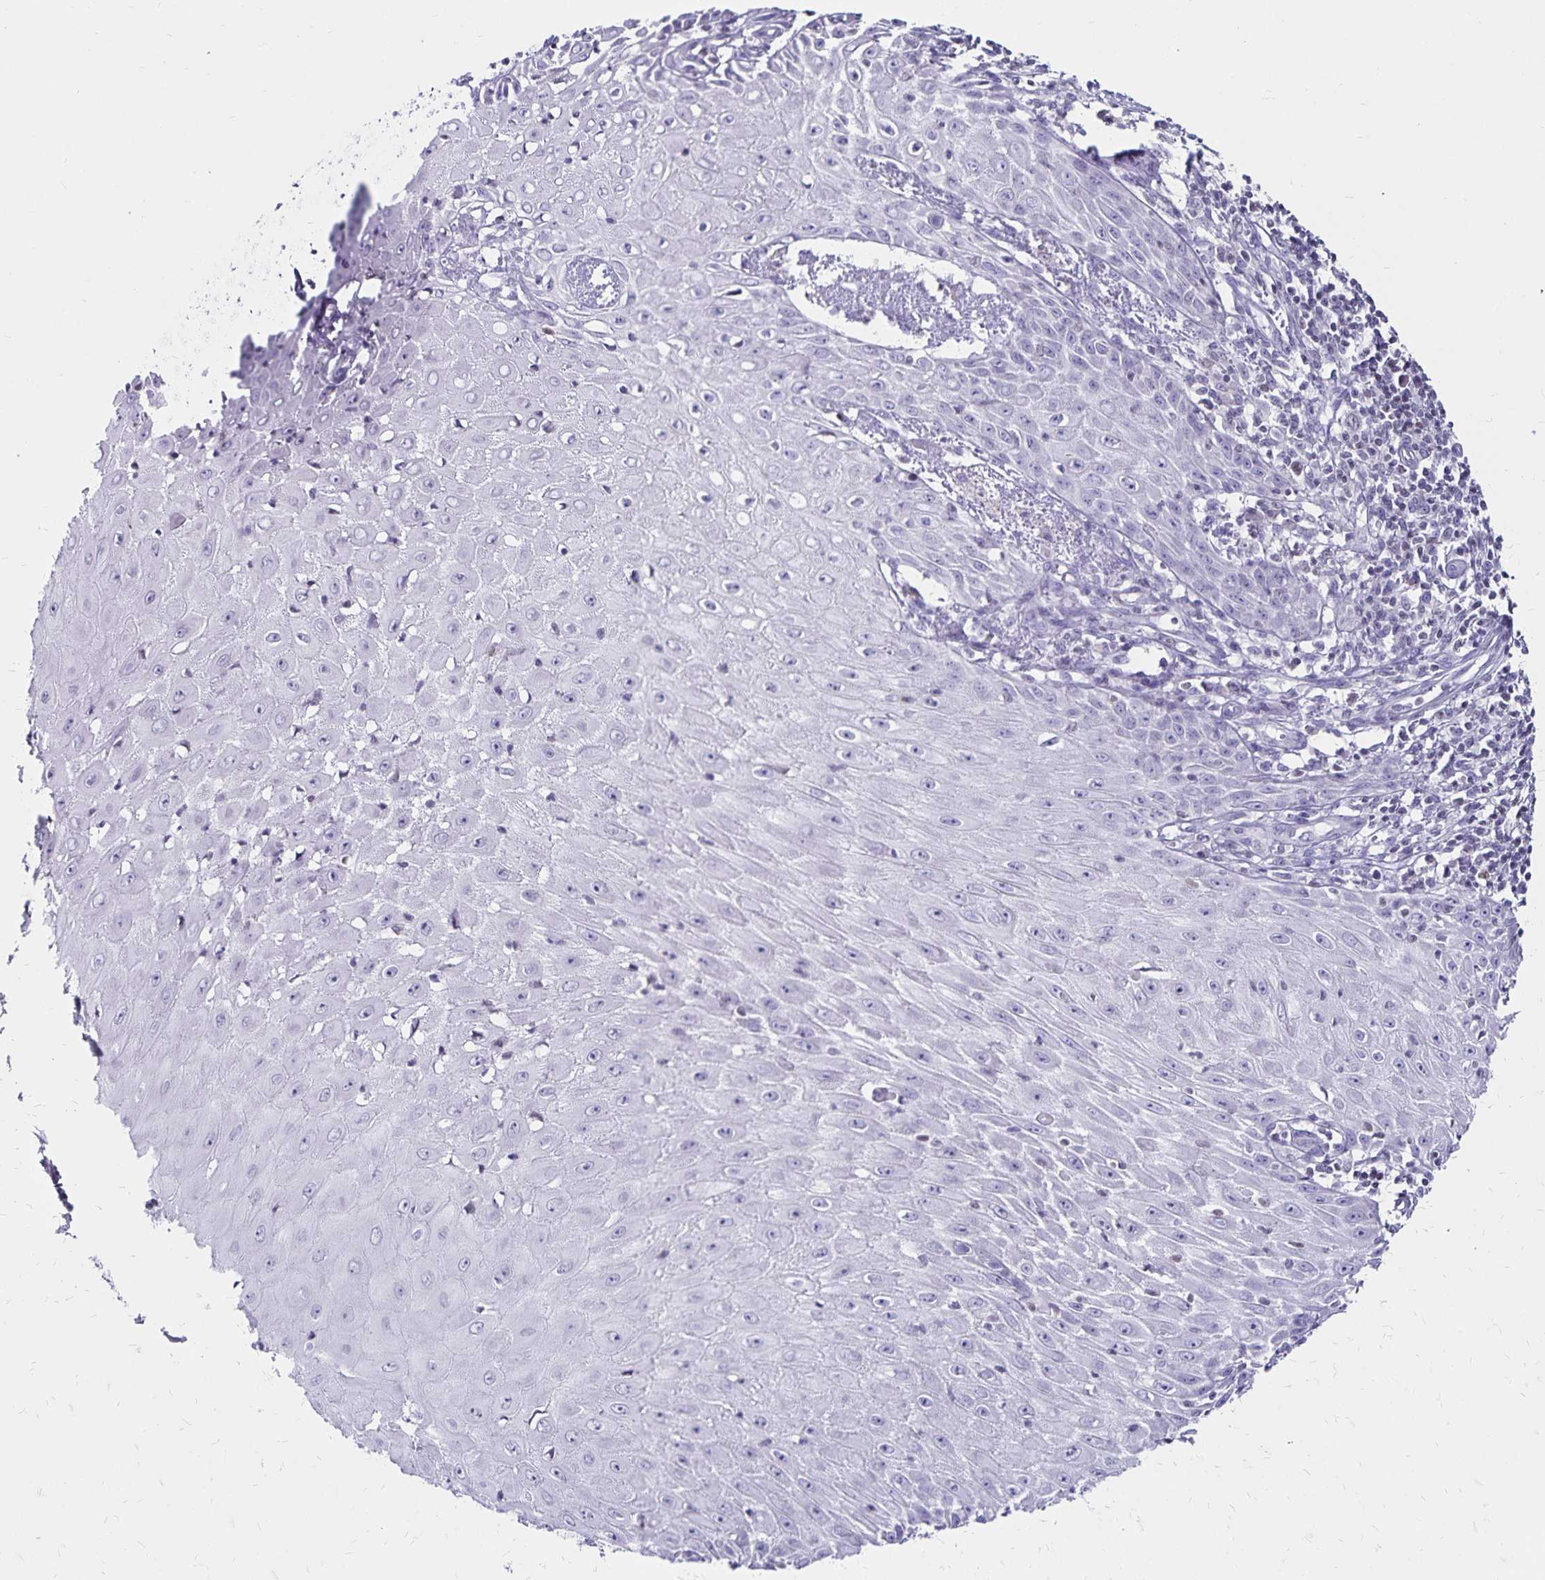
{"staining": {"intensity": "negative", "quantity": "none", "location": "none"}, "tissue": "skin cancer", "cell_type": "Tumor cells", "image_type": "cancer", "snomed": [{"axis": "morphology", "description": "Squamous cell carcinoma, NOS"}, {"axis": "topography", "description": "Skin"}], "caption": "This is a photomicrograph of IHC staining of skin cancer (squamous cell carcinoma), which shows no staining in tumor cells.", "gene": "IKZF1", "patient": {"sex": "female", "age": 73}}